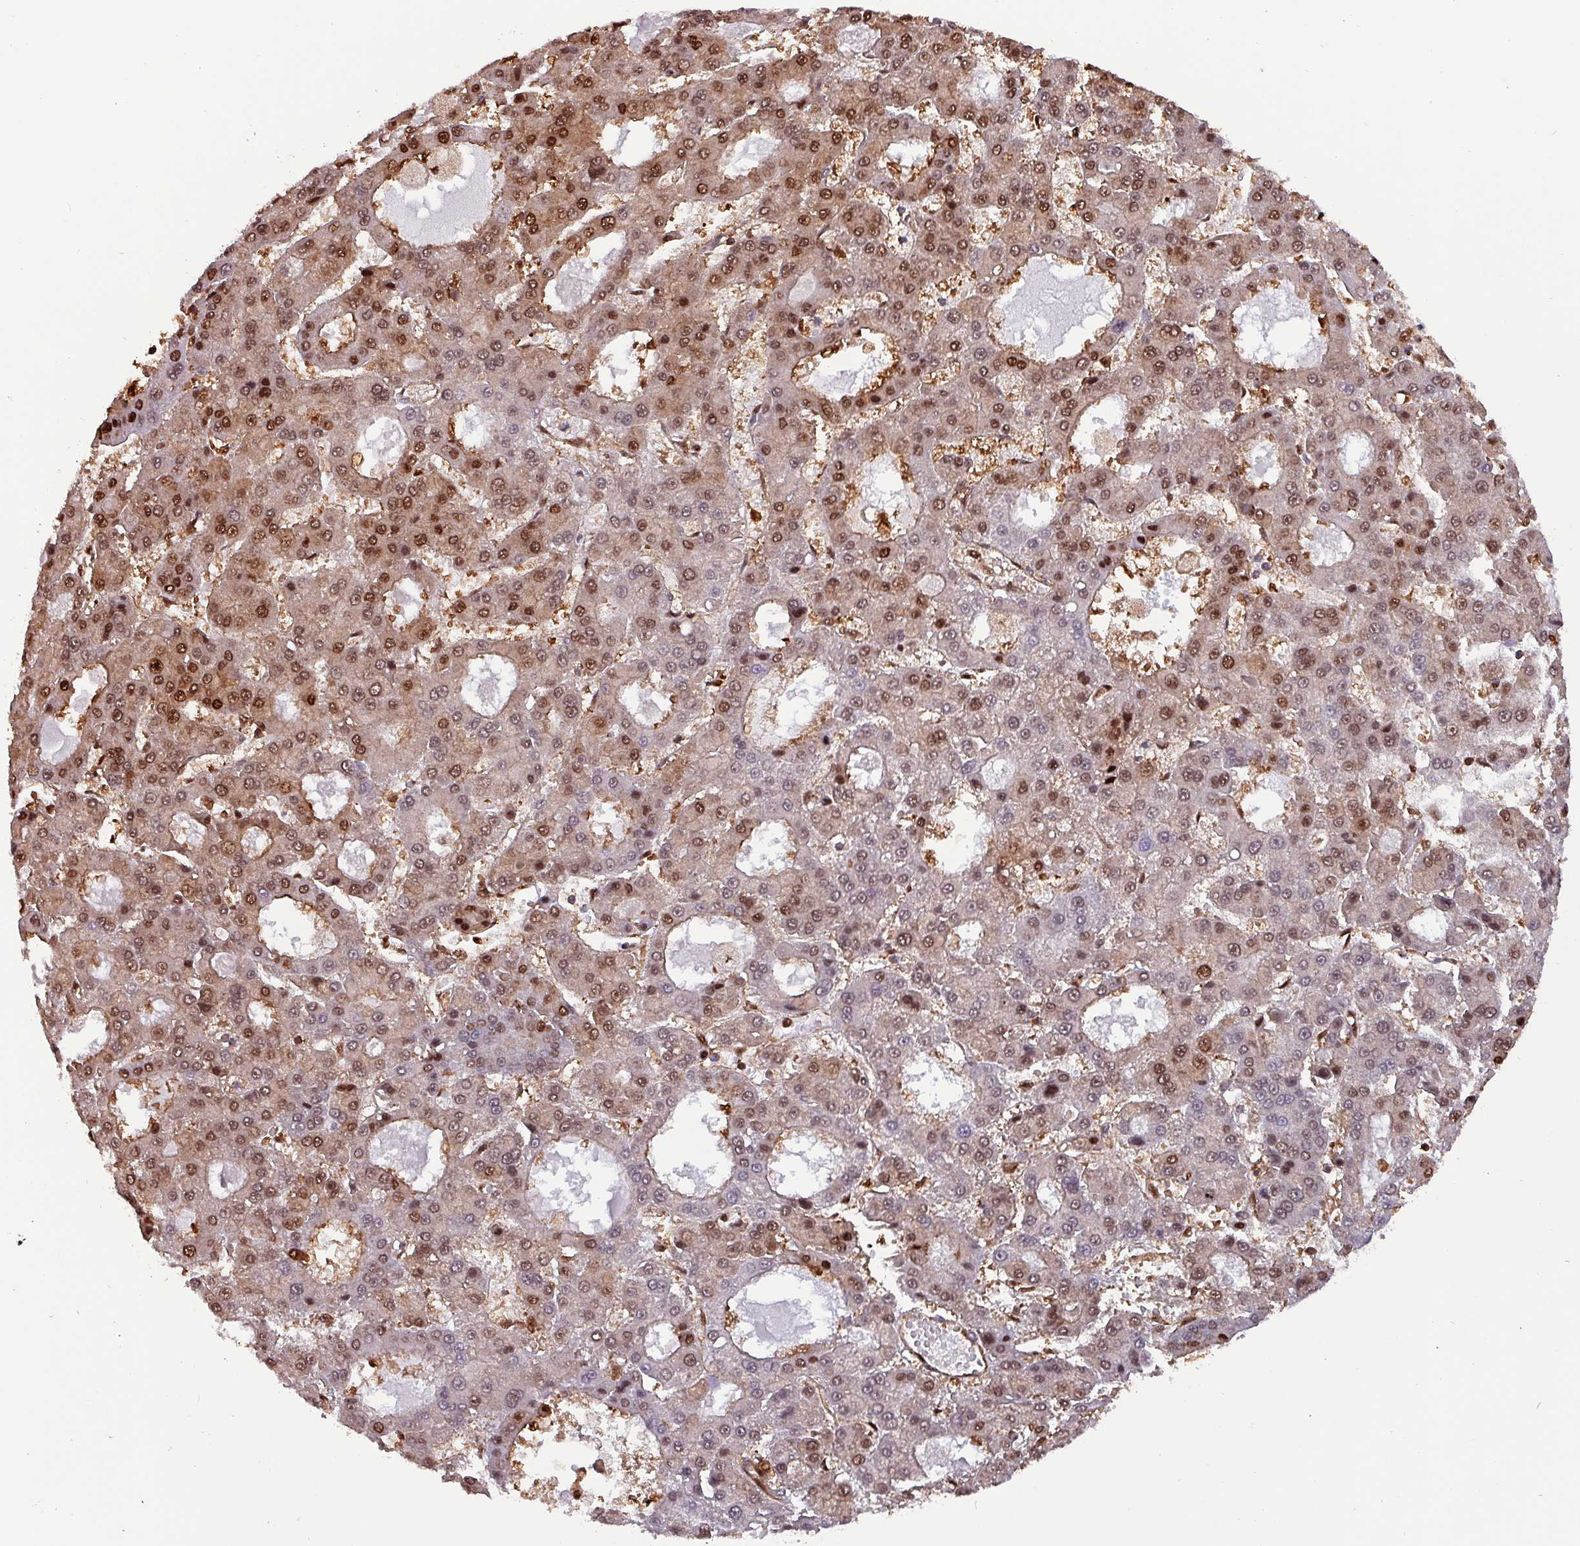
{"staining": {"intensity": "strong", "quantity": "25%-75%", "location": "nuclear"}, "tissue": "liver cancer", "cell_type": "Tumor cells", "image_type": "cancer", "snomed": [{"axis": "morphology", "description": "Carcinoma, Hepatocellular, NOS"}, {"axis": "topography", "description": "Liver"}], "caption": "The micrograph exhibits a brown stain indicating the presence of a protein in the nuclear of tumor cells in liver cancer (hepatocellular carcinoma).", "gene": "PSMB8", "patient": {"sex": "male", "age": 70}}